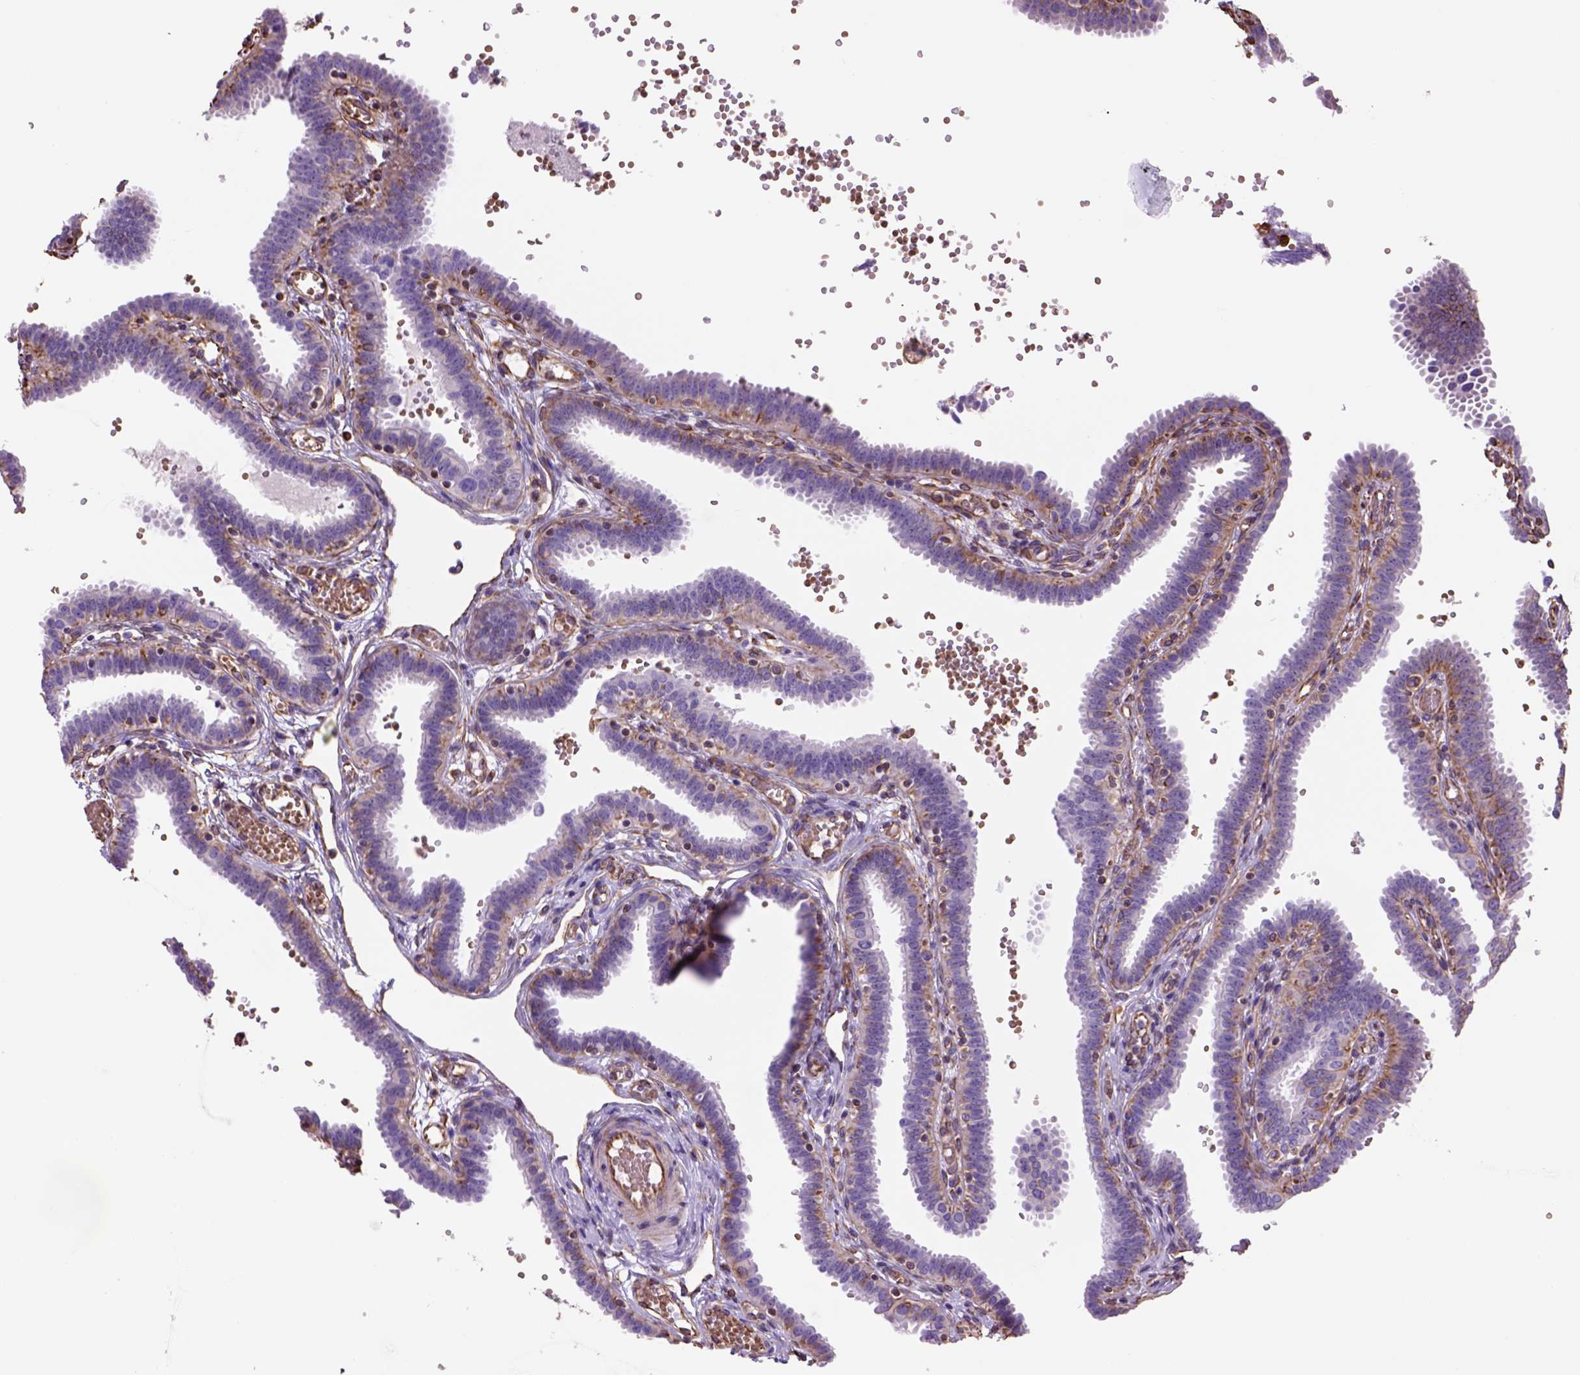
{"staining": {"intensity": "moderate", "quantity": "25%-75%", "location": "cytoplasmic/membranous"}, "tissue": "fallopian tube", "cell_type": "Glandular cells", "image_type": "normal", "snomed": [{"axis": "morphology", "description": "Normal tissue, NOS"}, {"axis": "topography", "description": "Fallopian tube"}], "caption": "Fallopian tube was stained to show a protein in brown. There is medium levels of moderate cytoplasmic/membranous expression in approximately 25%-75% of glandular cells. (Stains: DAB (3,3'-diaminobenzidine) in brown, nuclei in blue, Microscopy: brightfield microscopy at high magnification).", "gene": "ZZZ3", "patient": {"sex": "female", "age": 37}}